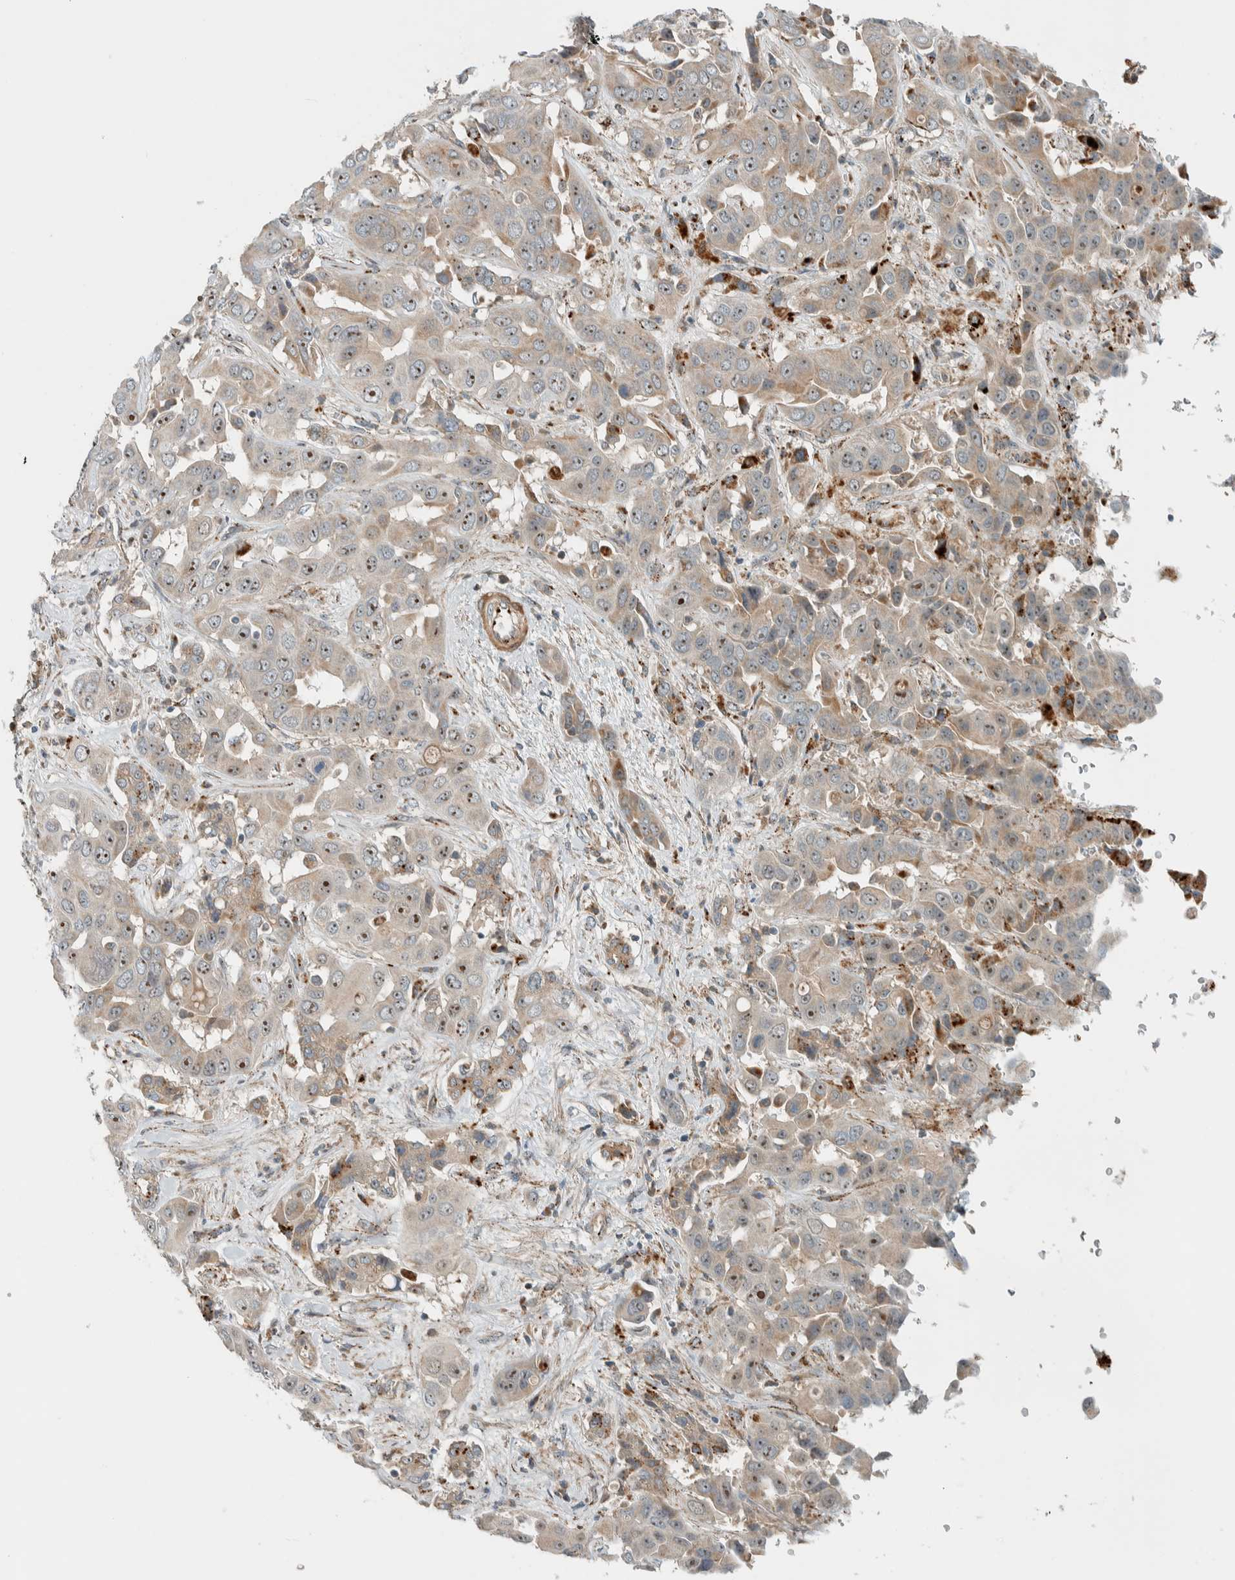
{"staining": {"intensity": "moderate", "quantity": ">75%", "location": "cytoplasmic/membranous,nuclear"}, "tissue": "liver cancer", "cell_type": "Tumor cells", "image_type": "cancer", "snomed": [{"axis": "morphology", "description": "Cholangiocarcinoma"}, {"axis": "topography", "description": "Liver"}], "caption": "Immunohistochemistry (IHC) micrograph of human liver cancer stained for a protein (brown), which reveals medium levels of moderate cytoplasmic/membranous and nuclear expression in approximately >75% of tumor cells.", "gene": "SLFN12L", "patient": {"sex": "female", "age": 52}}